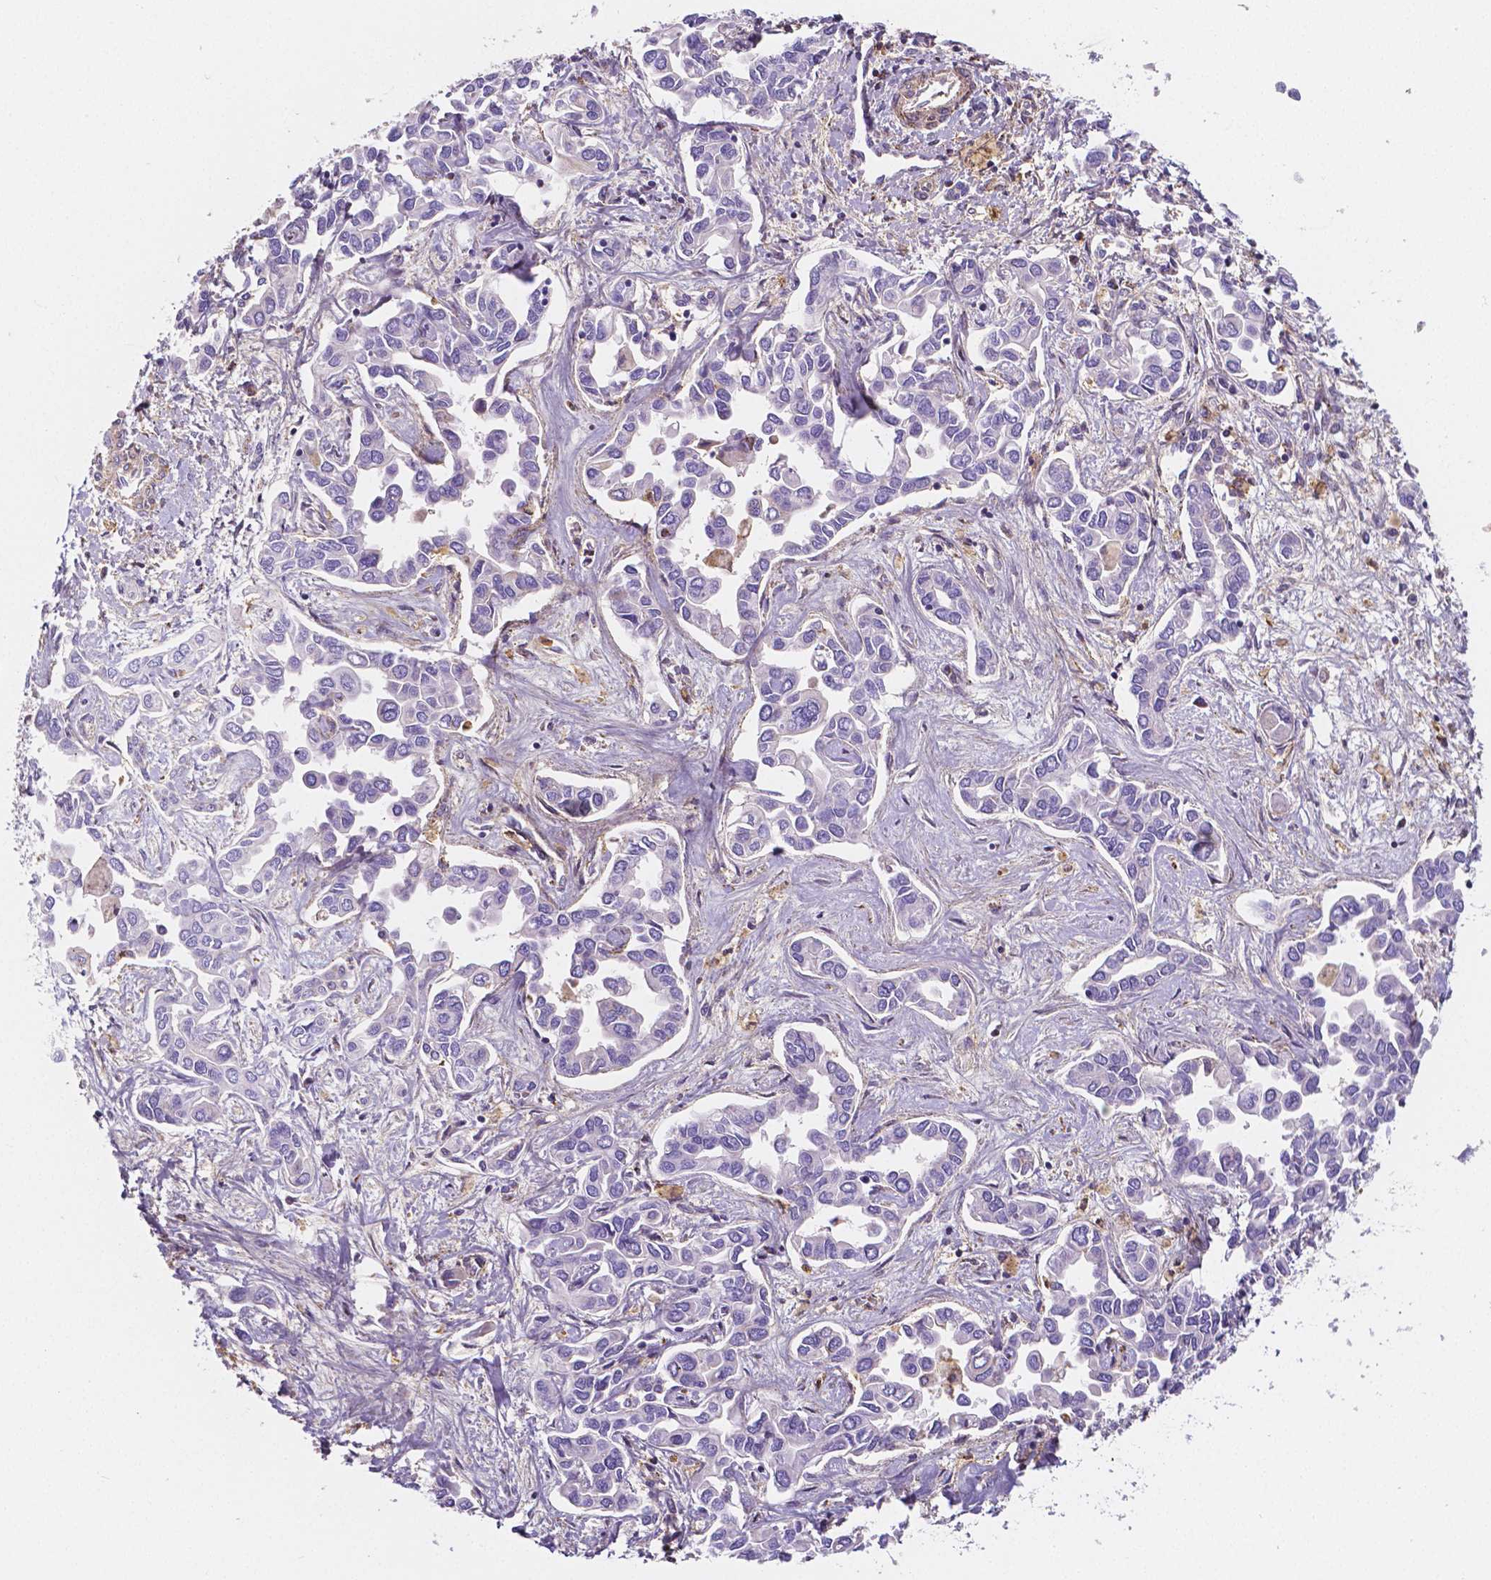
{"staining": {"intensity": "negative", "quantity": "none", "location": "none"}, "tissue": "liver cancer", "cell_type": "Tumor cells", "image_type": "cancer", "snomed": [{"axis": "morphology", "description": "Cholangiocarcinoma"}, {"axis": "topography", "description": "Liver"}], "caption": "Immunohistochemistry micrograph of neoplastic tissue: human liver cholangiocarcinoma stained with DAB demonstrates no significant protein expression in tumor cells.", "gene": "GABRD", "patient": {"sex": "female", "age": 64}}